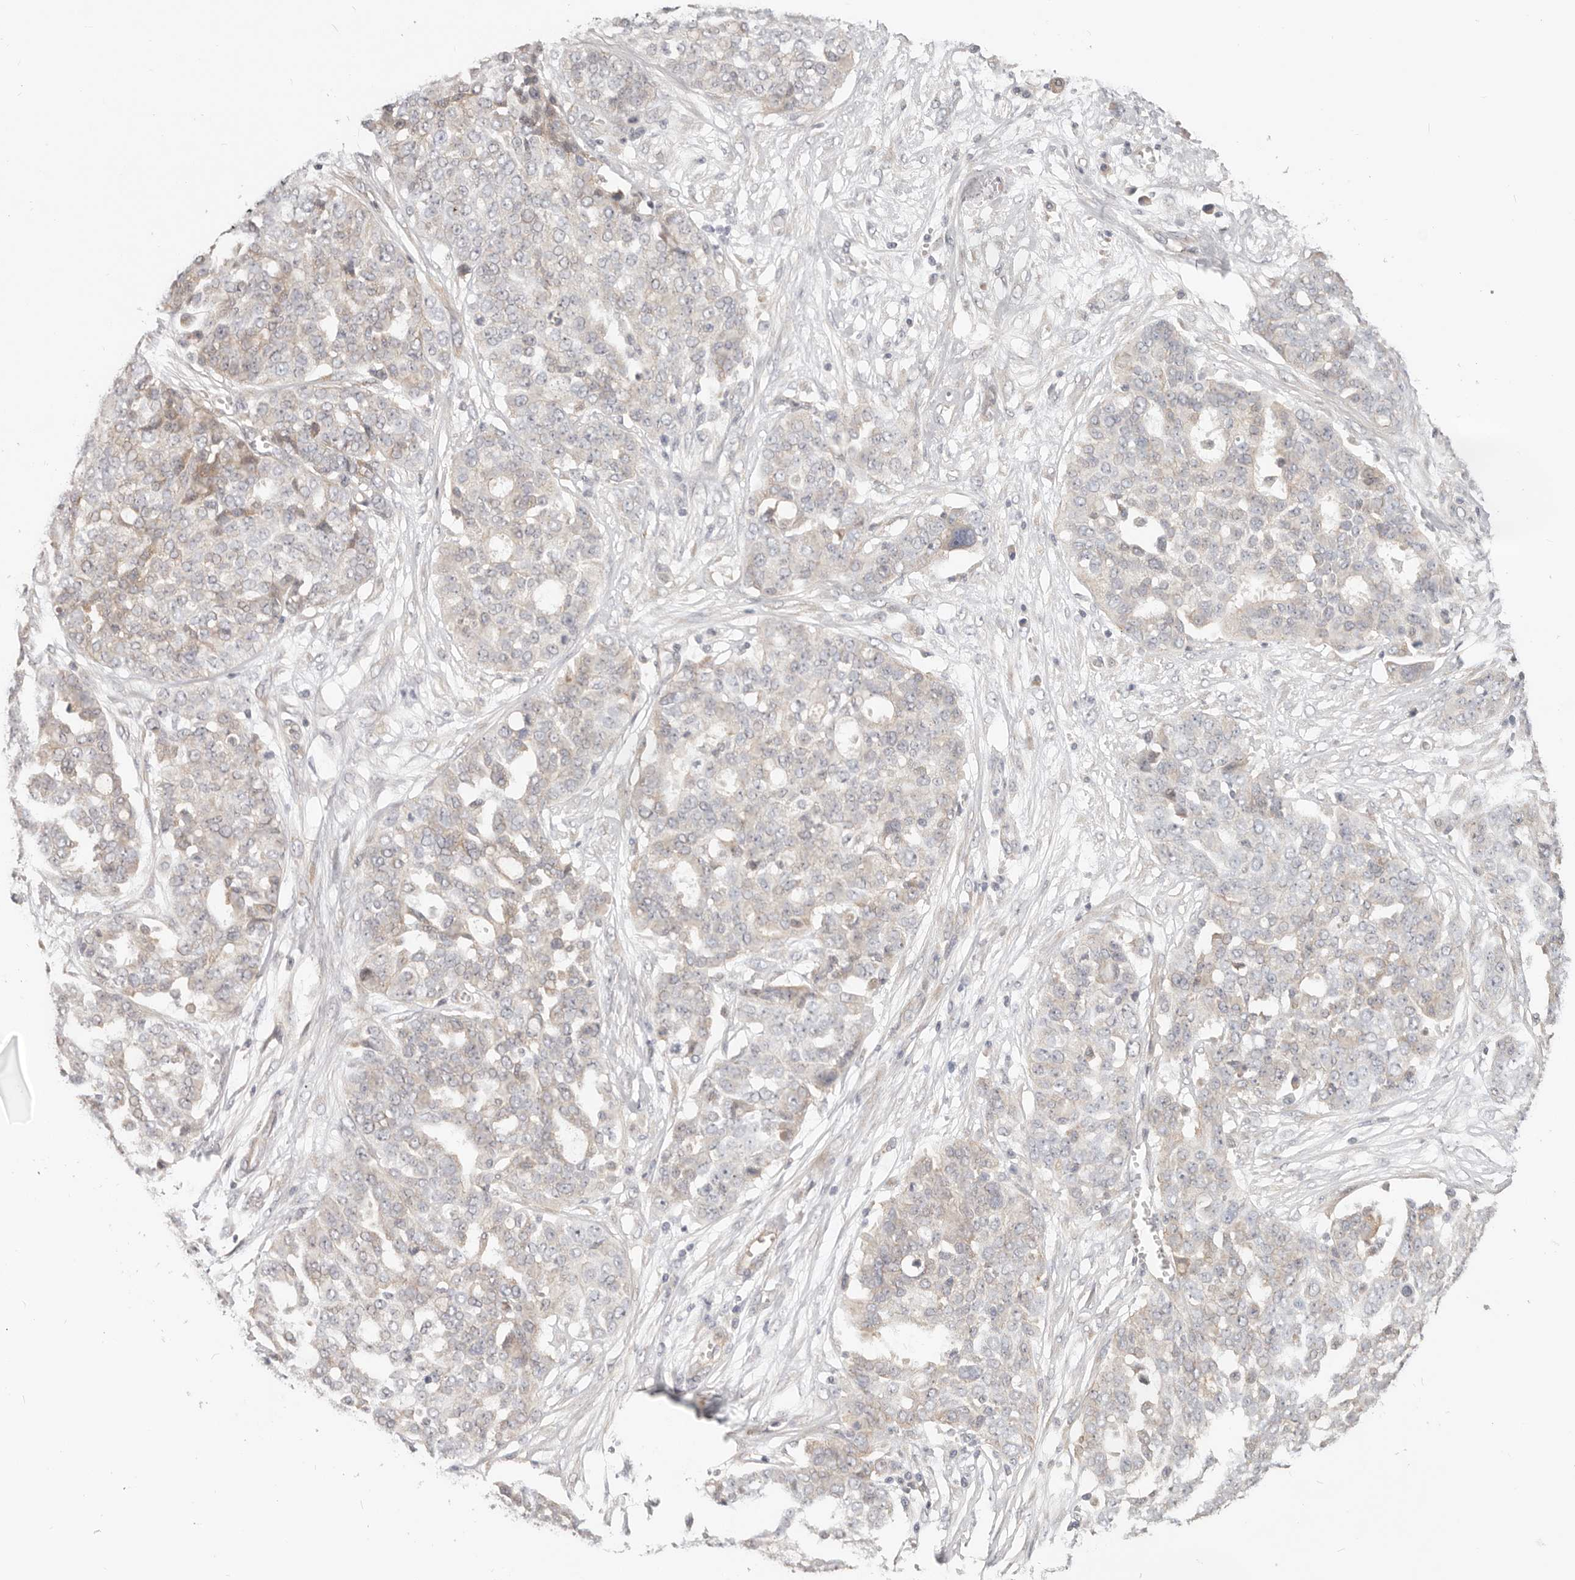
{"staining": {"intensity": "weak", "quantity": "<25%", "location": "cytoplasmic/membranous"}, "tissue": "ovarian cancer", "cell_type": "Tumor cells", "image_type": "cancer", "snomed": [{"axis": "morphology", "description": "Cystadenocarcinoma, serous, NOS"}, {"axis": "topography", "description": "Soft tissue"}, {"axis": "topography", "description": "Ovary"}], "caption": "Immunohistochemistry photomicrograph of neoplastic tissue: ovarian cancer (serous cystadenocarcinoma) stained with DAB shows no significant protein positivity in tumor cells.", "gene": "ZRANB1", "patient": {"sex": "female", "age": 57}}